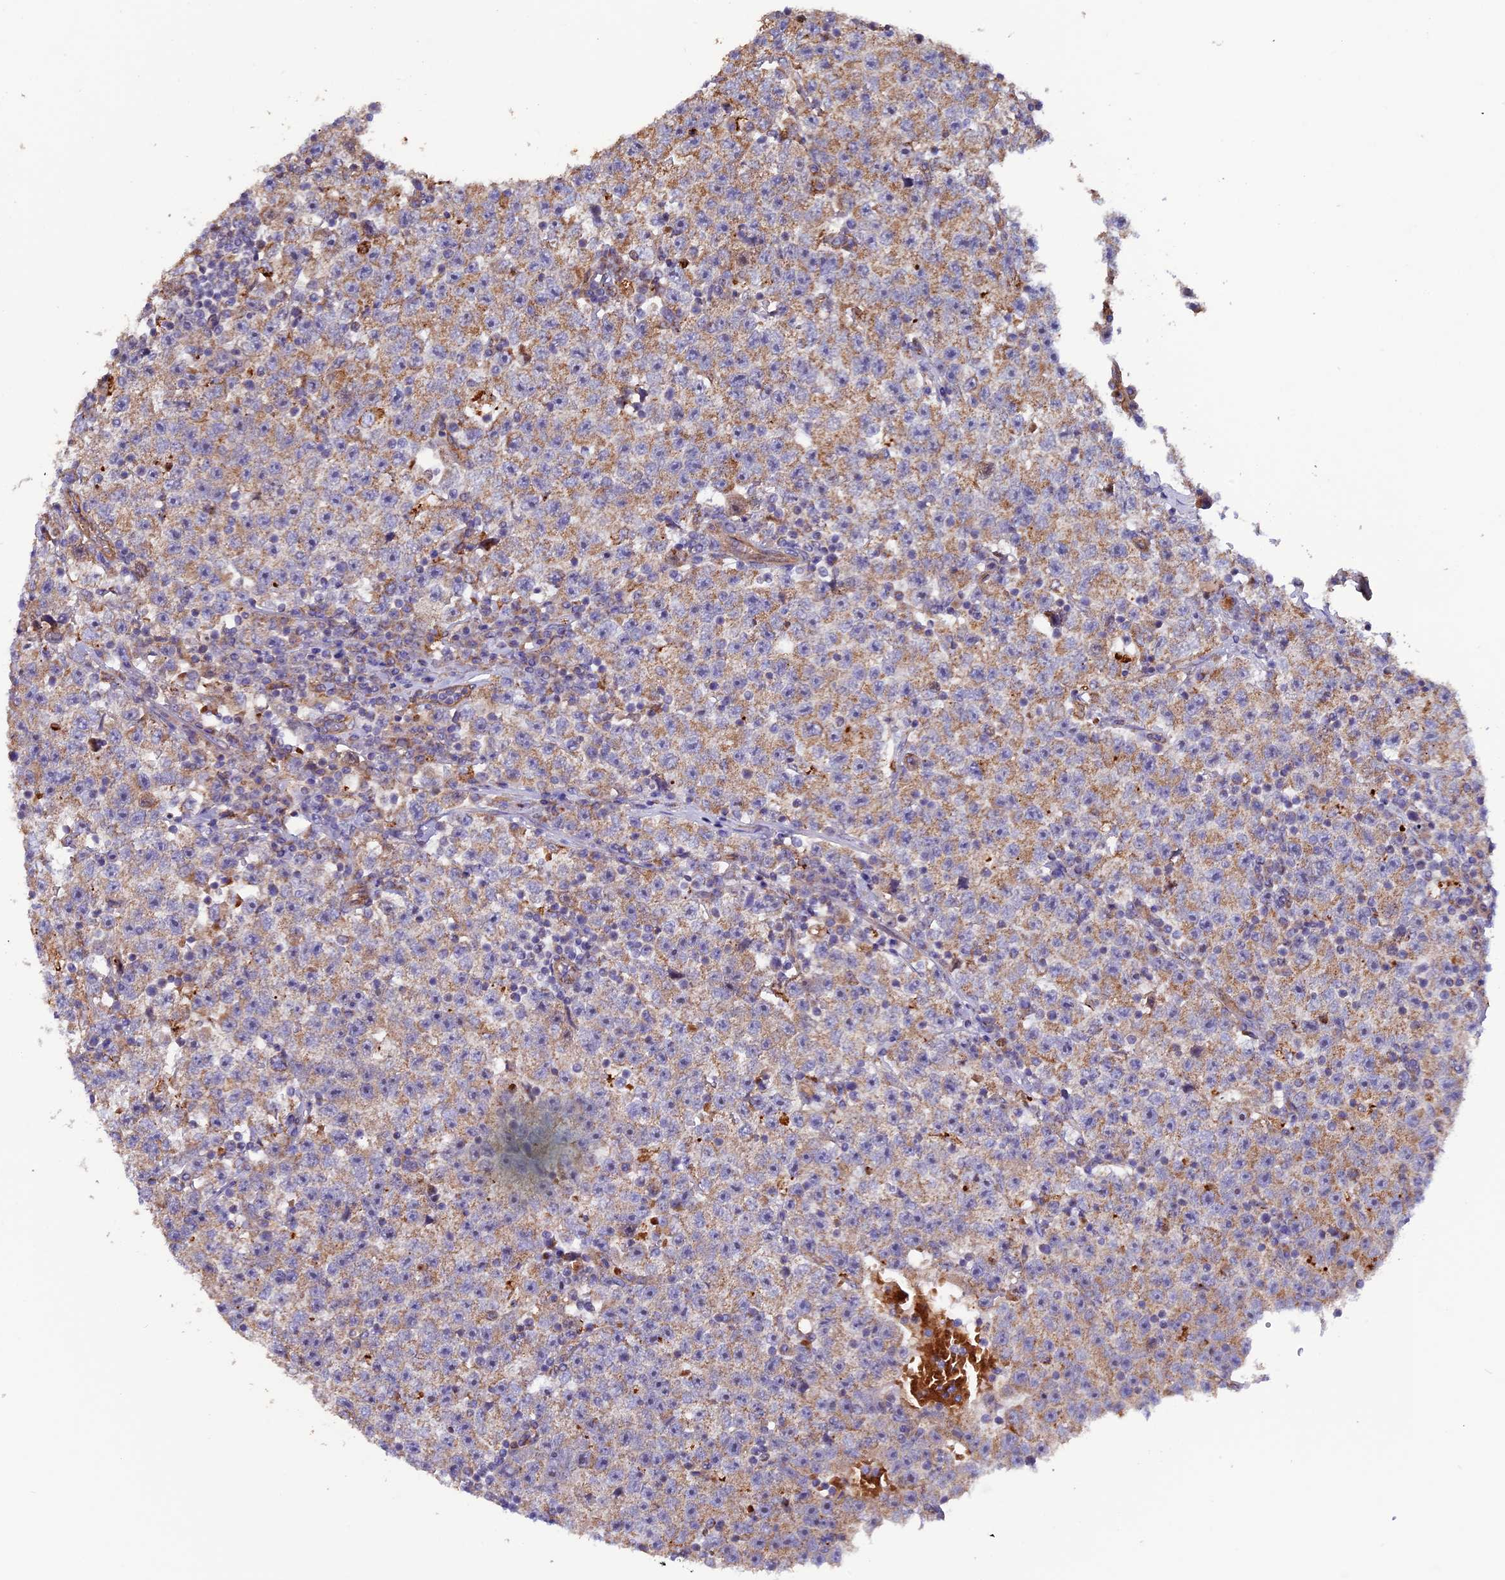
{"staining": {"intensity": "weak", "quantity": ">75%", "location": "cytoplasmic/membranous"}, "tissue": "testis cancer", "cell_type": "Tumor cells", "image_type": "cancer", "snomed": [{"axis": "morphology", "description": "Seminoma, NOS"}, {"axis": "topography", "description": "Testis"}], "caption": "A histopathology image of testis seminoma stained for a protein reveals weak cytoplasmic/membranous brown staining in tumor cells.", "gene": "DUS3L", "patient": {"sex": "male", "age": 22}}